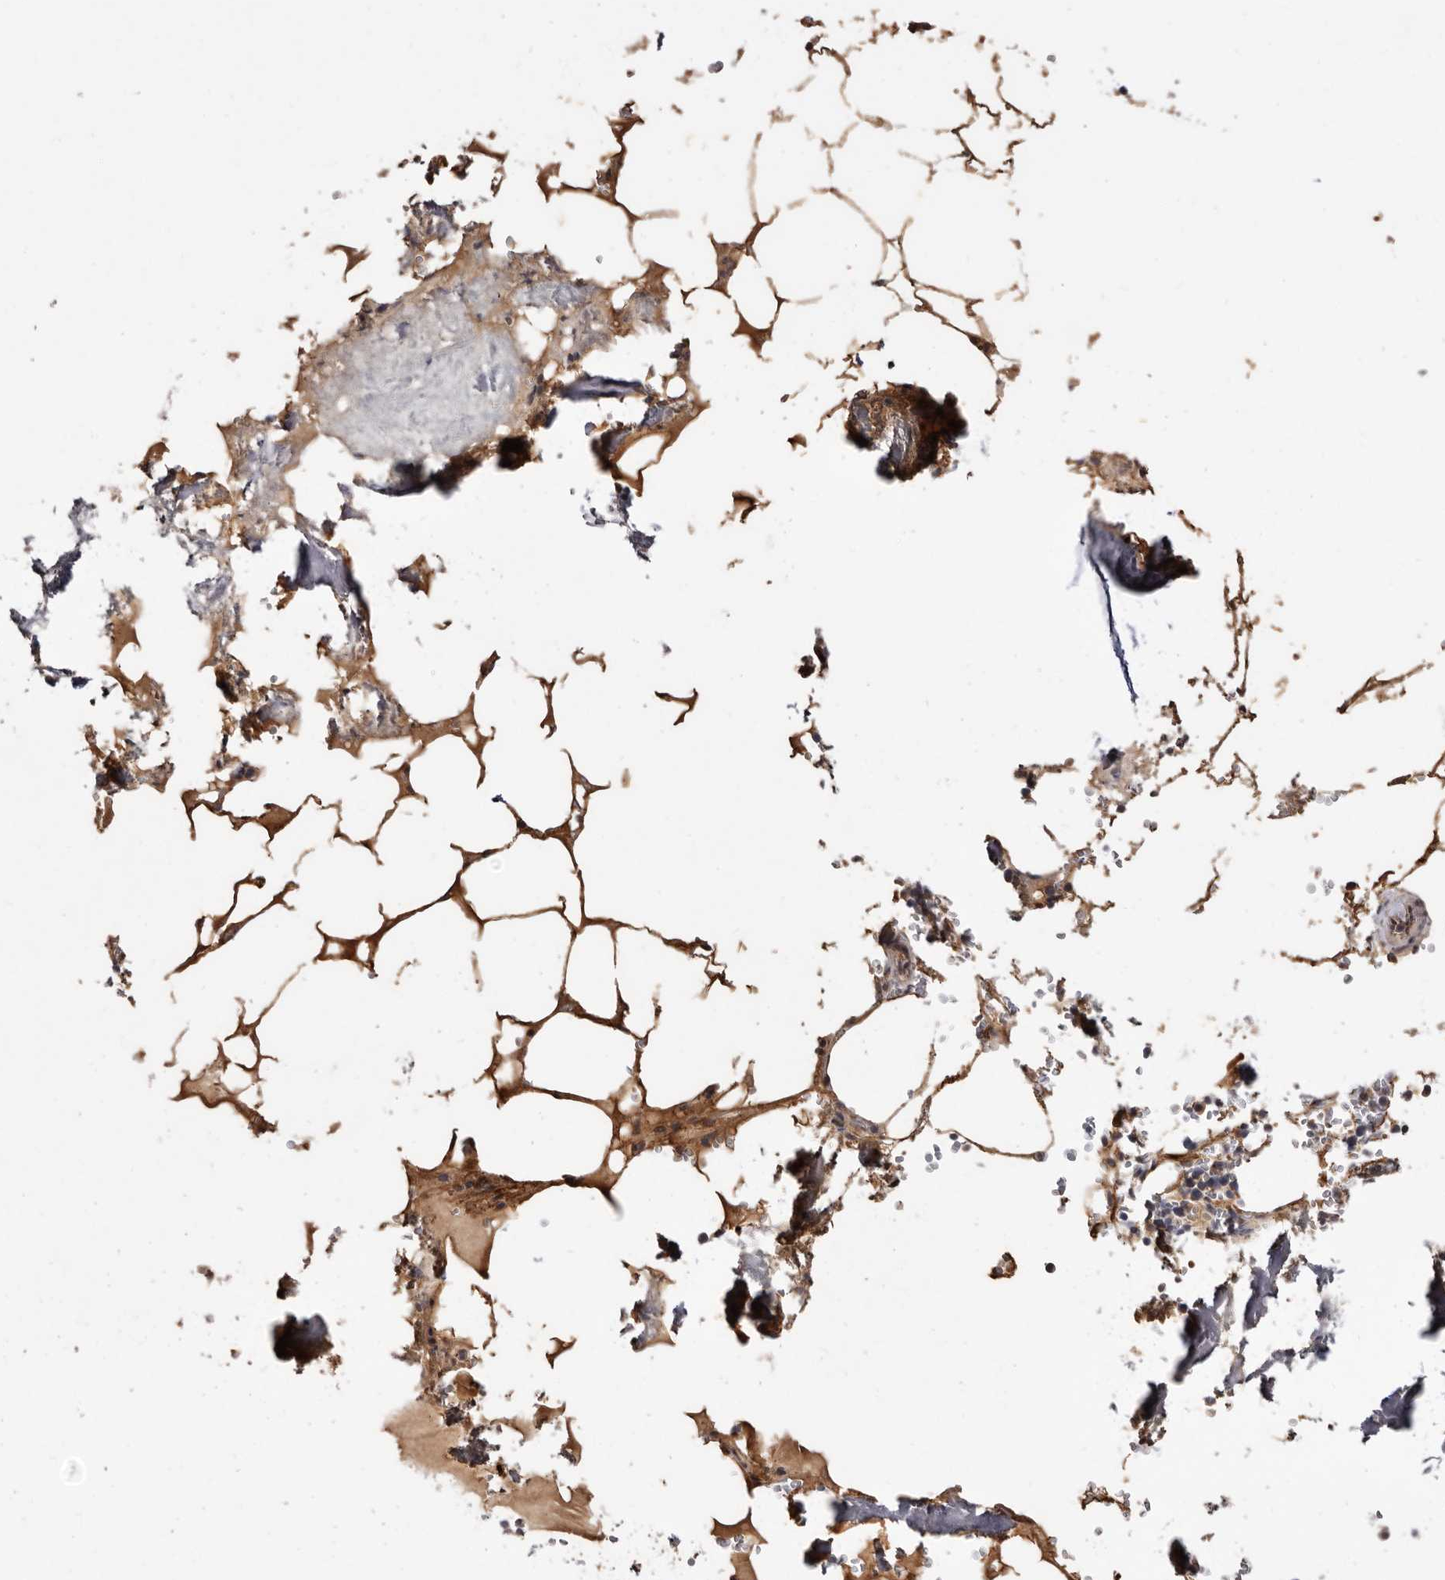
{"staining": {"intensity": "moderate", "quantity": "<25%", "location": "cytoplasmic/membranous"}, "tissue": "bone marrow", "cell_type": "Hematopoietic cells", "image_type": "normal", "snomed": [{"axis": "morphology", "description": "Normal tissue, NOS"}, {"axis": "topography", "description": "Bone marrow"}], "caption": "About <25% of hematopoietic cells in normal human bone marrow demonstrate moderate cytoplasmic/membranous protein expression as visualized by brown immunohistochemical staining.", "gene": "INAVA", "patient": {"sex": "male", "age": 70}}